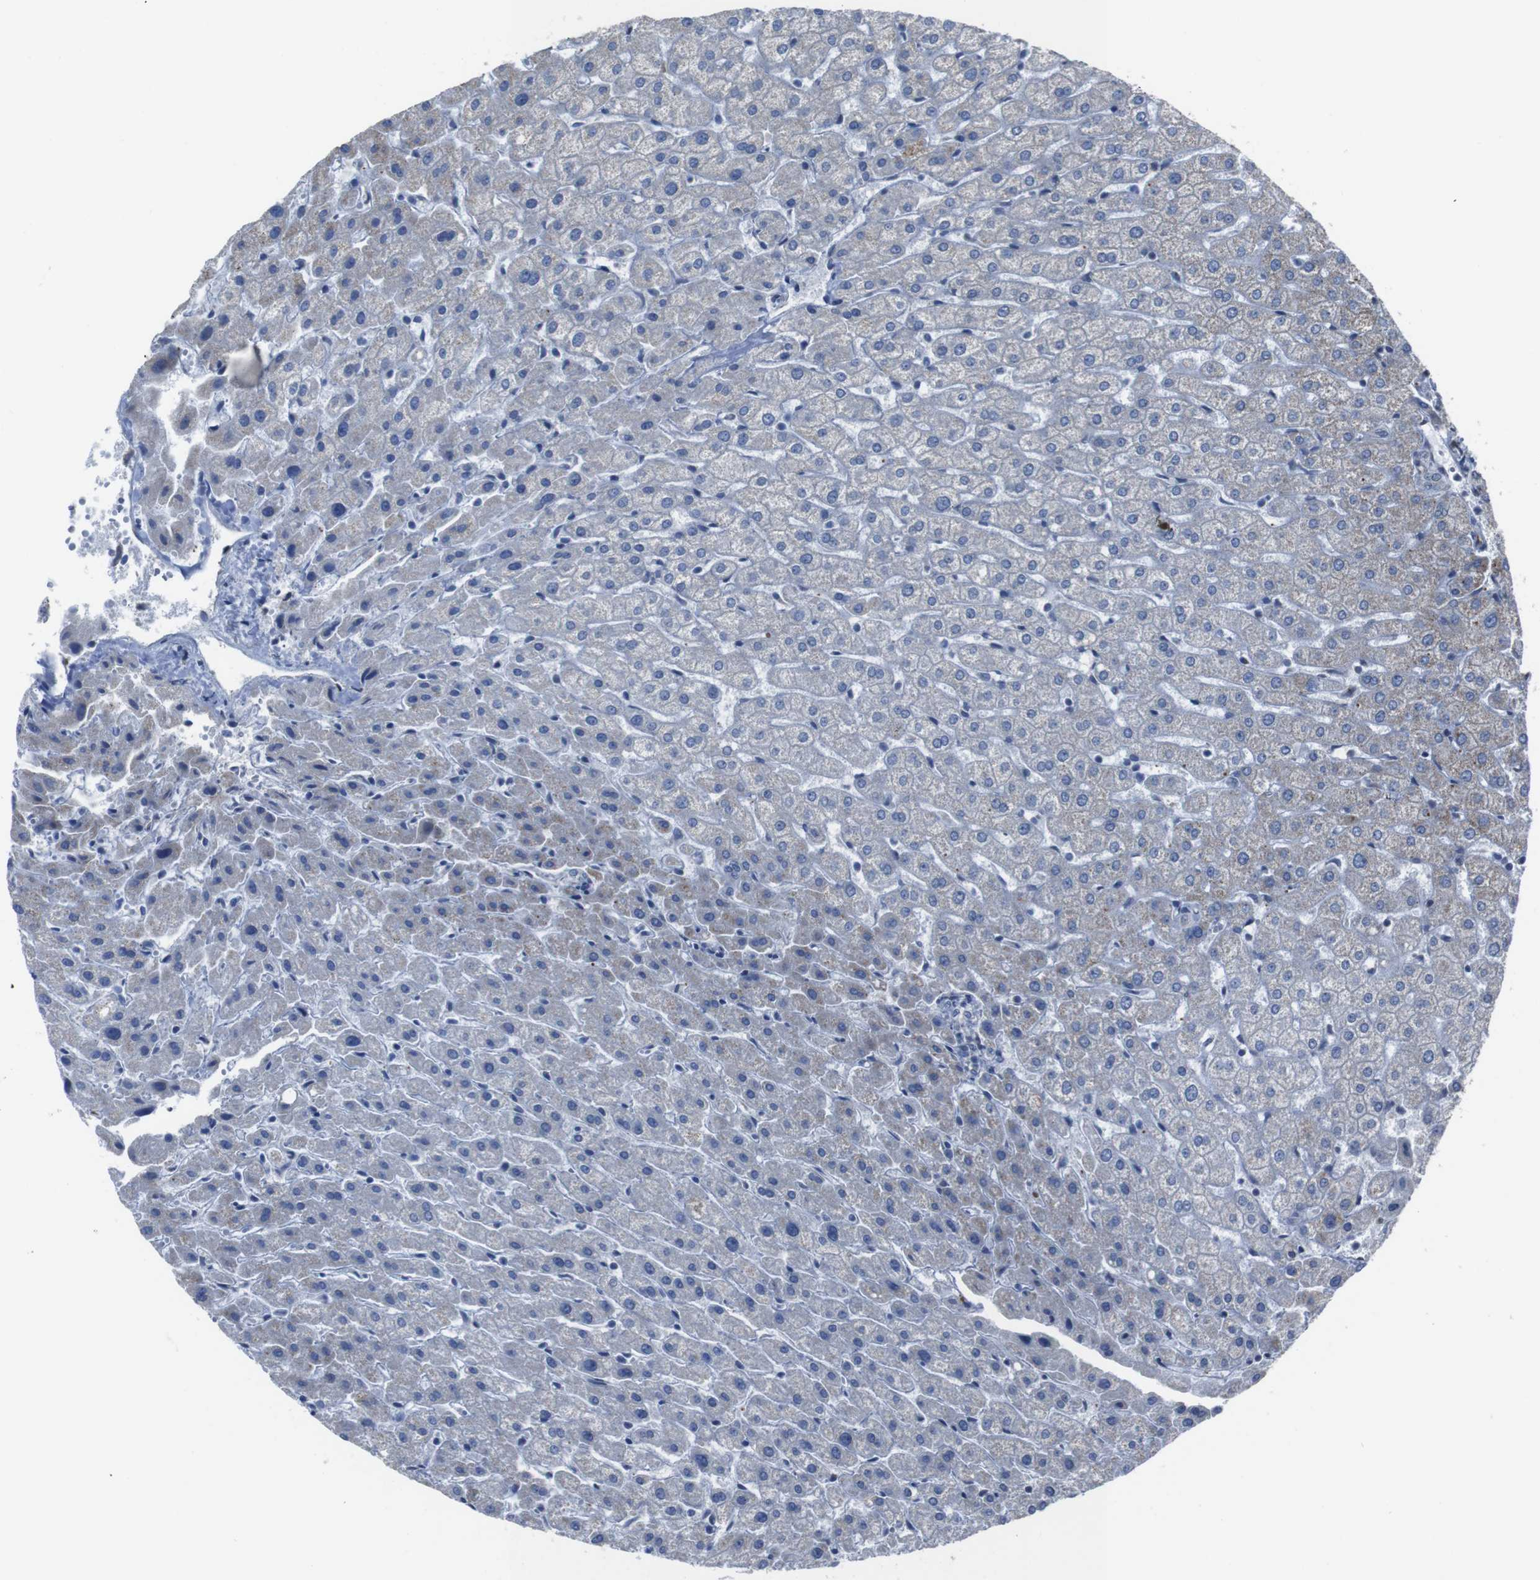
{"staining": {"intensity": "strong", "quantity": ">75%", "location": "nuclear"}, "tissue": "liver", "cell_type": "Cholangiocytes", "image_type": "normal", "snomed": [{"axis": "morphology", "description": "Normal tissue, NOS"}, {"axis": "morphology", "description": "Fibrosis, NOS"}, {"axis": "topography", "description": "Liver"}], "caption": "A high-resolution histopathology image shows IHC staining of unremarkable liver, which demonstrates strong nuclear expression in approximately >75% of cholangiocytes.", "gene": "ROMO1", "patient": {"sex": "female", "age": 29}}